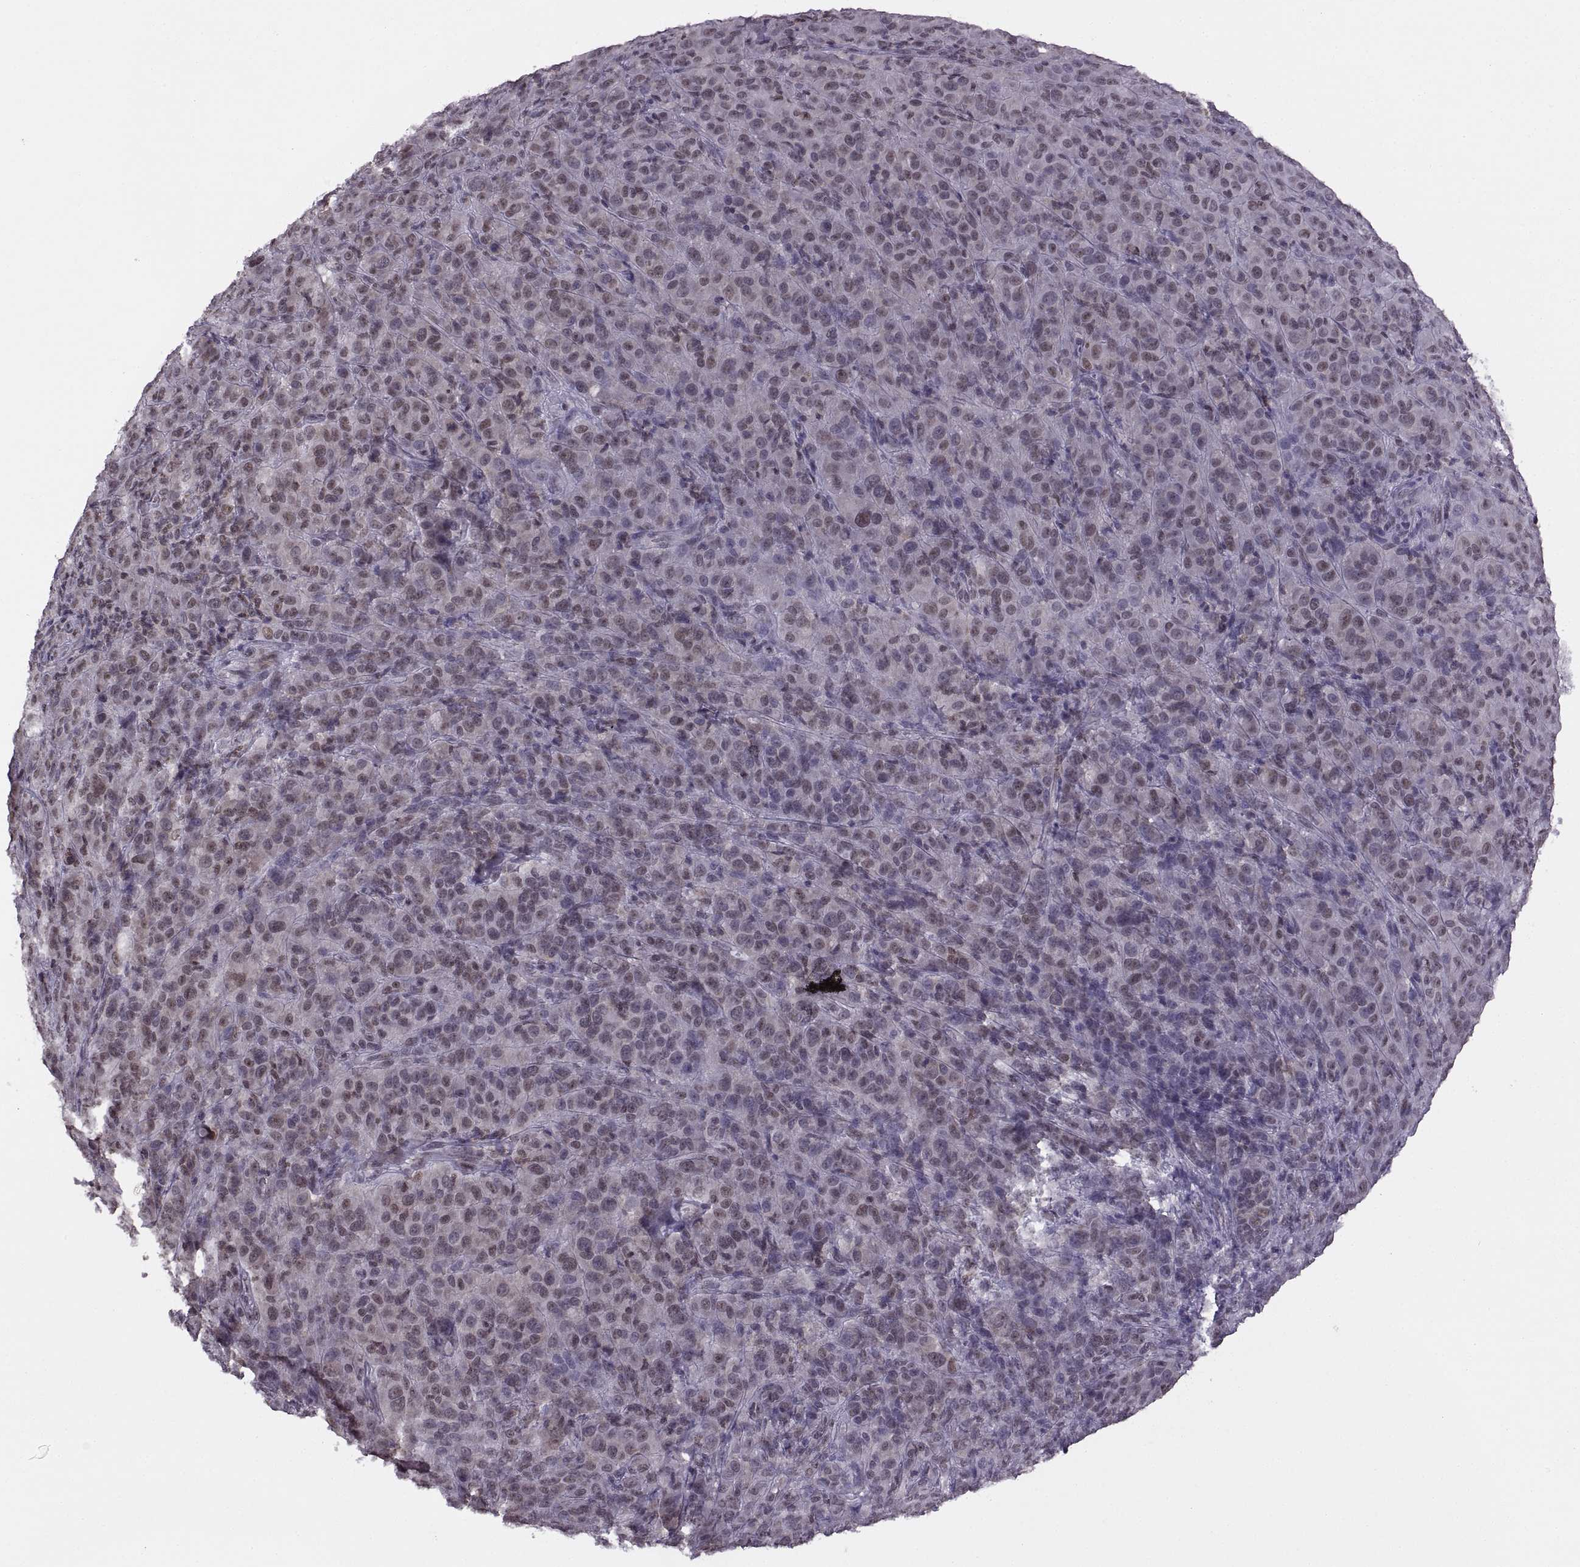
{"staining": {"intensity": "weak", "quantity": "<25%", "location": "nuclear"}, "tissue": "melanoma", "cell_type": "Tumor cells", "image_type": "cancer", "snomed": [{"axis": "morphology", "description": "Malignant melanoma, NOS"}, {"axis": "topography", "description": "Skin"}], "caption": "This is a photomicrograph of immunohistochemistry (IHC) staining of malignant melanoma, which shows no staining in tumor cells.", "gene": "INTS3", "patient": {"sex": "female", "age": 87}}